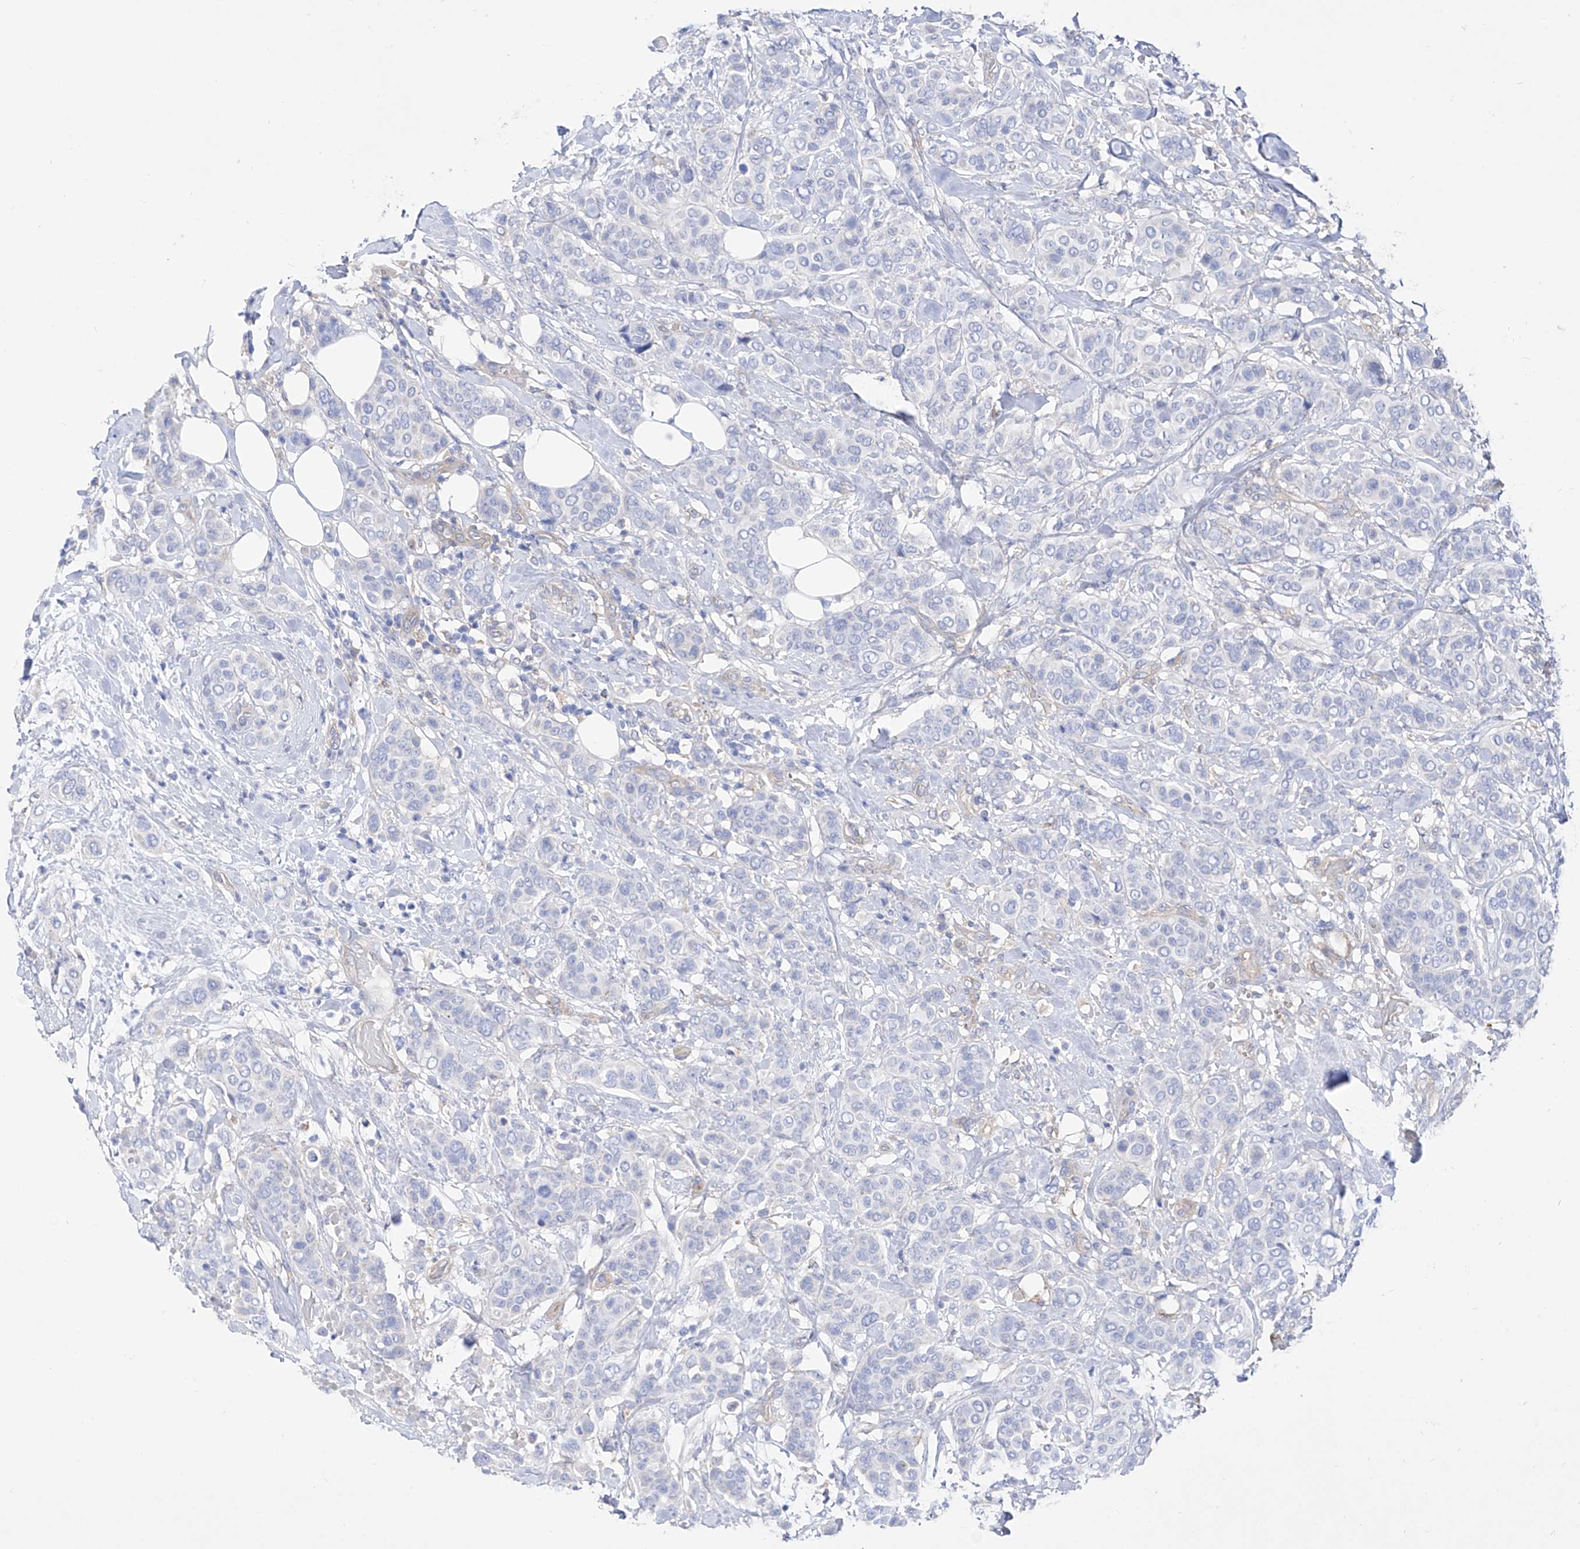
{"staining": {"intensity": "negative", "quantity": "none", "location": "none"}, "tissue": "breast cancer", "cell_type": "Tumor cells", "image_type": "cancer", "snomed": [{"axis": "morphology", "description": "Lobular carcinoma"}, {"axis": "topography", "description": "Breast"}], "caption": "An immunohistochemistry (IHC) micrograph of breast cancer (lobular carcinoma) is shown. There is no staining in tumor cells of breast cancer (lobular carcinoma).", "gene": "ZNF653", "patient": {"sex": "female", "age": 51}}